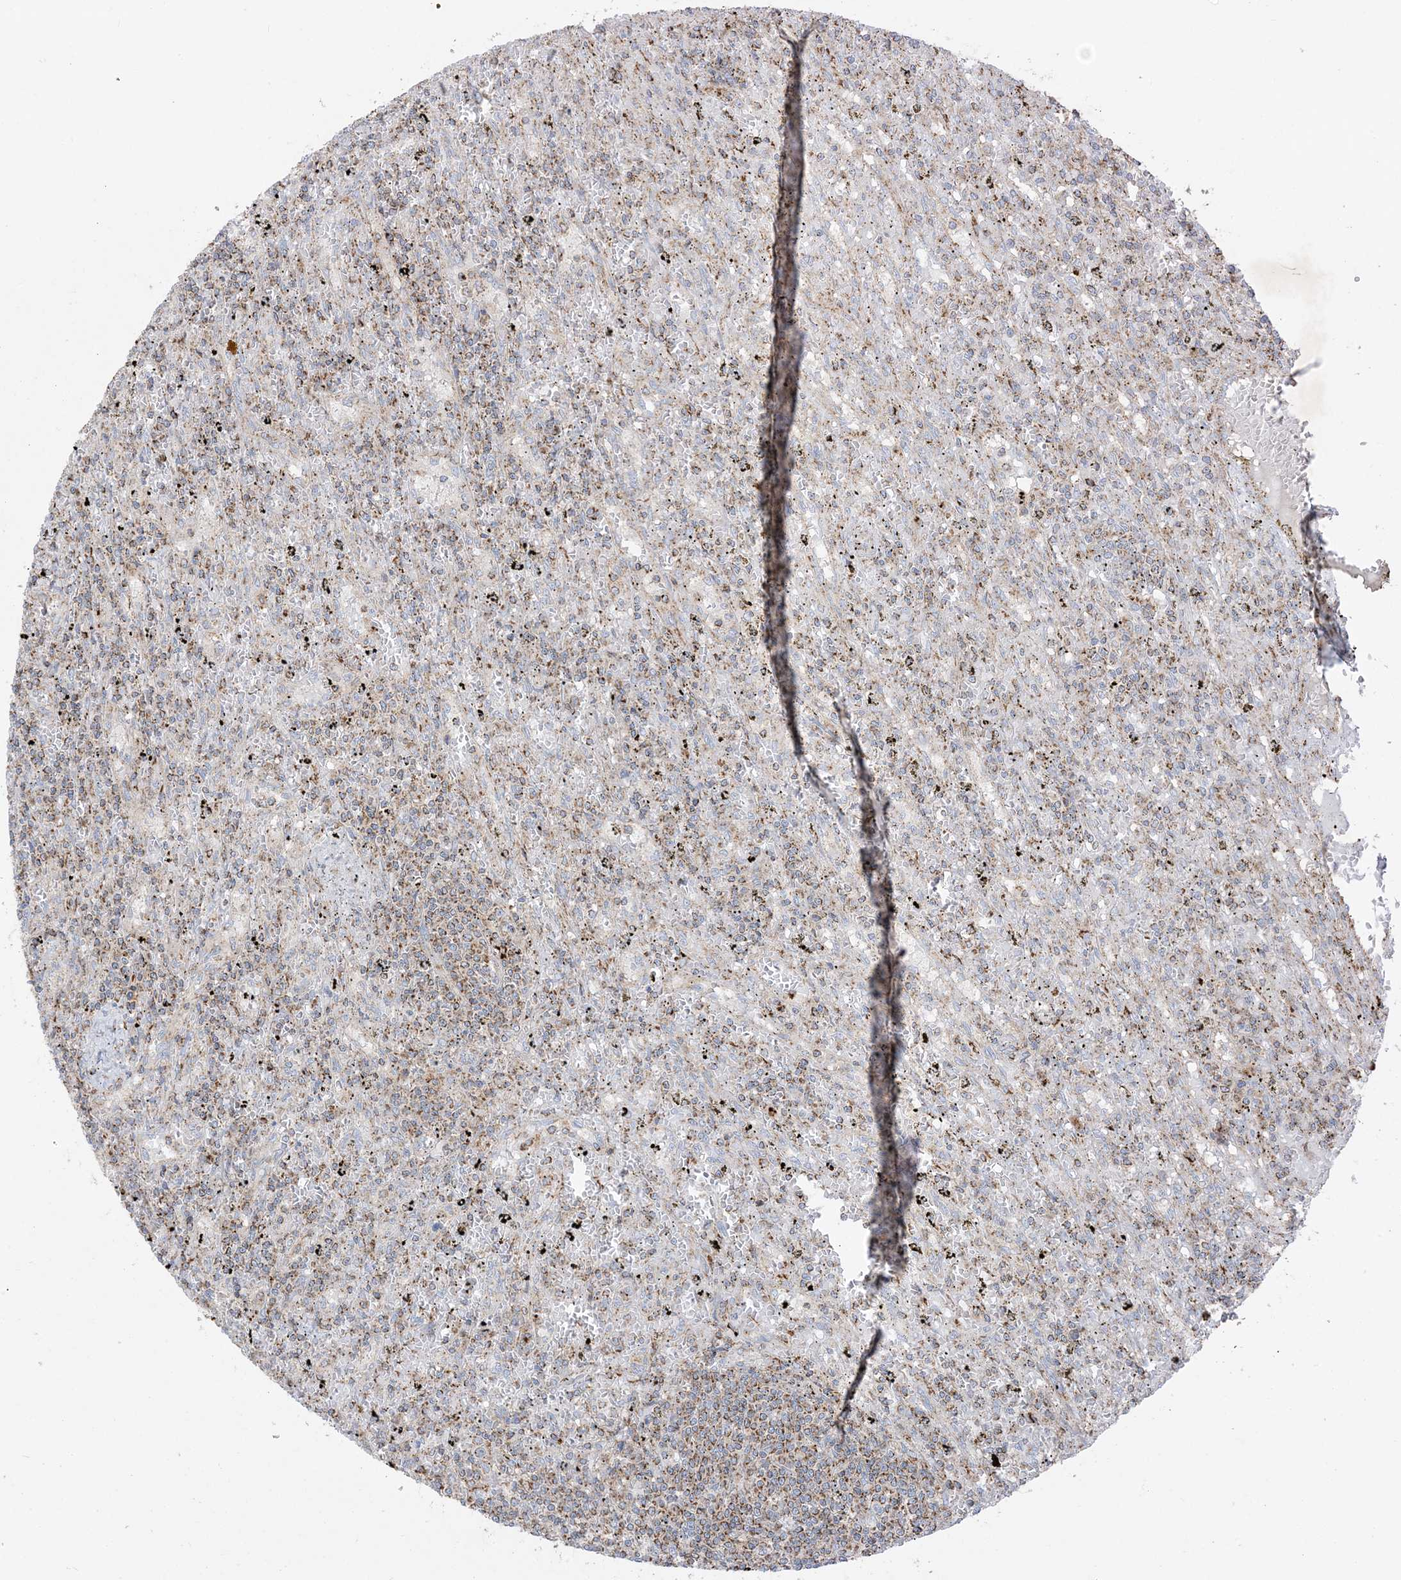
{"staining": {"intensity": "moderate", "quantity": "25%-75%", "location": "cytoplasmic/membranous"}, "tissue": "lymphoma", "cell_type": "Tumor cells", "image_type": "cancer", "snomed": [{"axis": "morphology", "description": "Malignant lymphoma, non-Hodgkin's type, Low grade"}, {"axis": "topography", "description": "Spleen"}], "caption": "About 25%-75% of tumor cells in lymphoma demonstrate moderate cytoplasmic/membranous protein positivity as visualized by brown immunohistochemical staining.", "gene": "BEND4", "patient": {"sex": "male", "age": 76}}